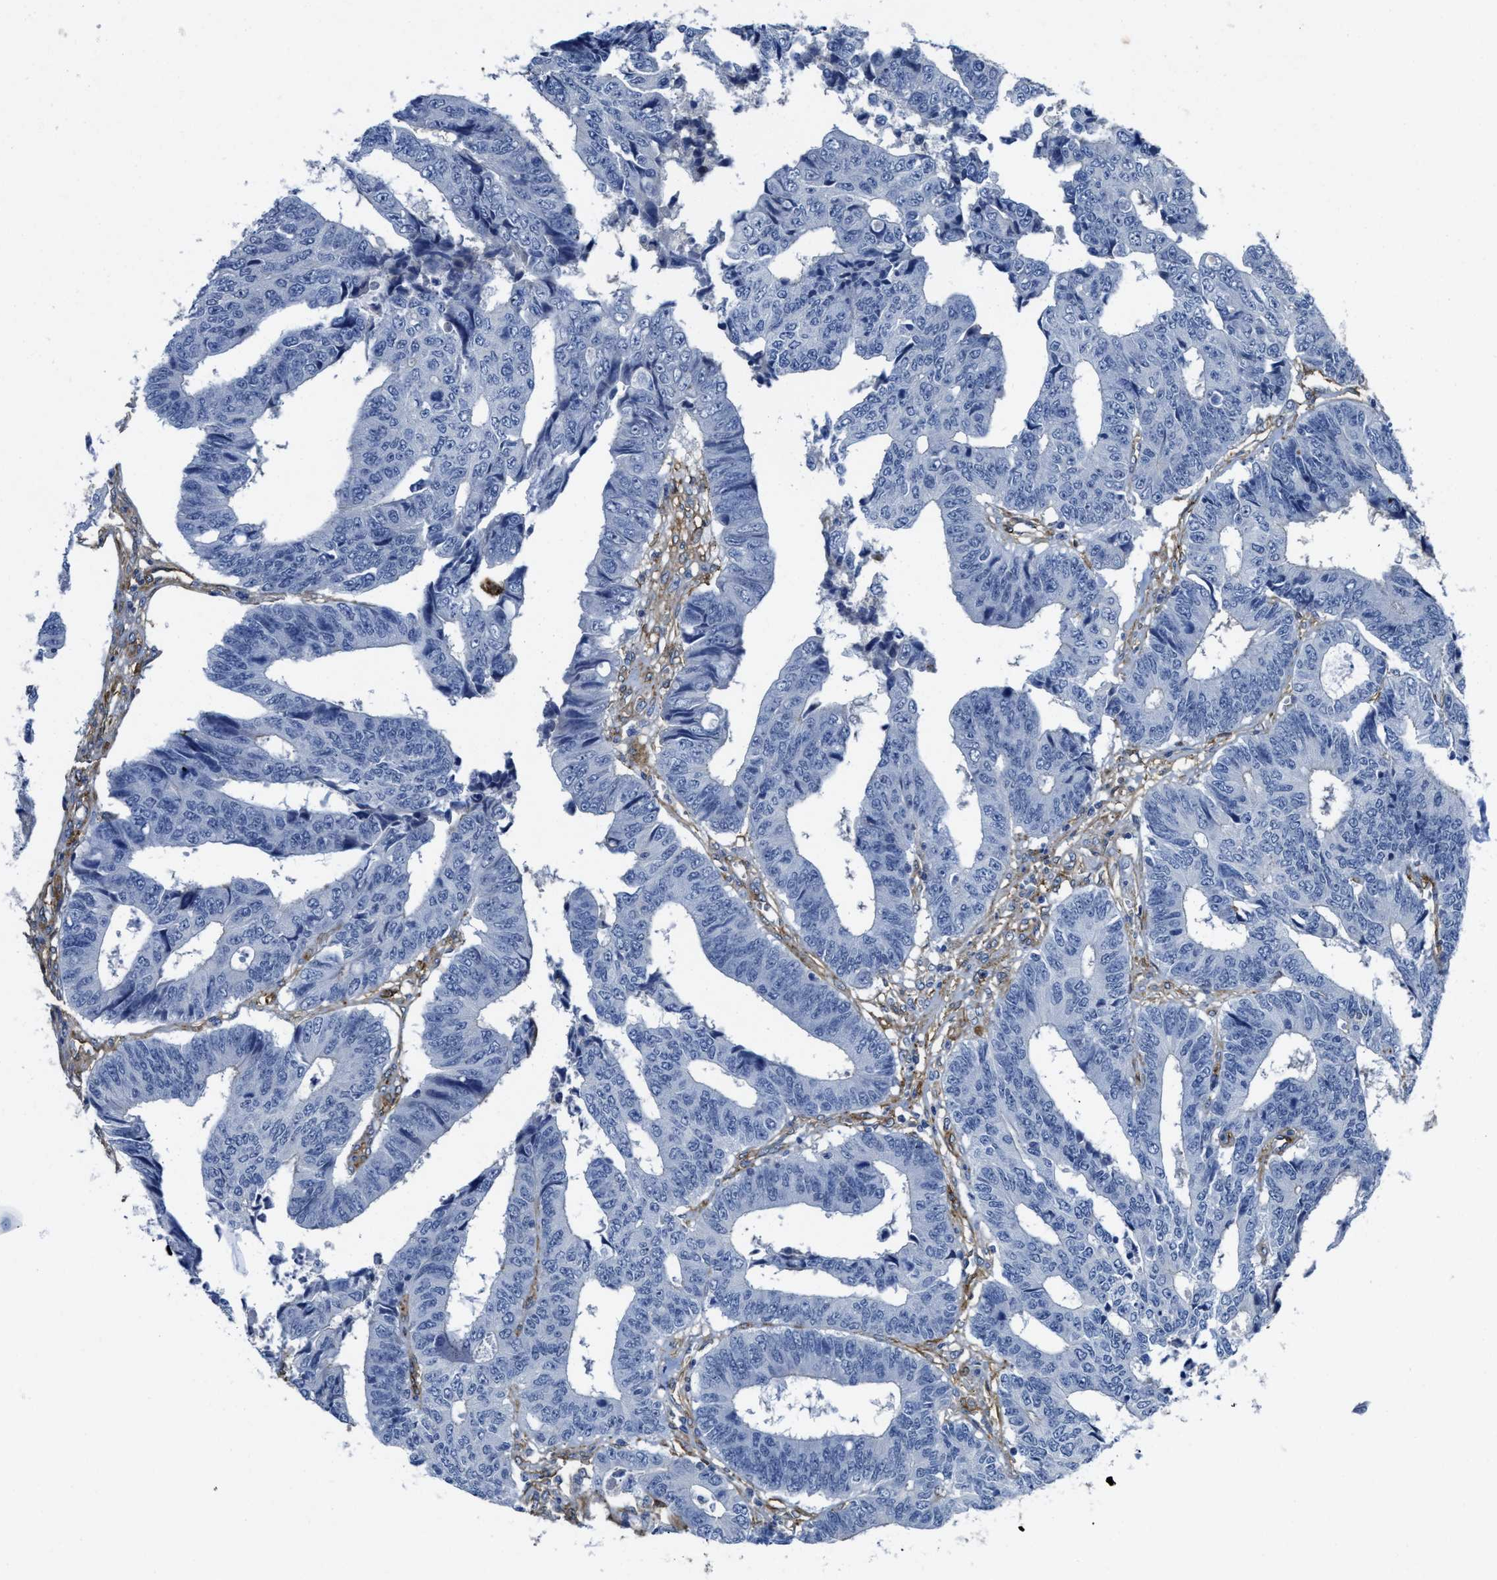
{"staining": {"intensity": "negative", "quantity": "none", "location": "none"}, "tissue": "colorectal cancer", "cell_type": "Tumor cells", "image_type": "cancer", "snomed": [{"axis": "morphology", "description": "Adenocarcinoma, NOS"}, {"axis": "topography", "description": "Rectum"}], "caption": "The micrograph exhibits no staining of tumor cells in colorectal adenocarcinoma.", "gene": "NAB1", "patient": {"sex": "male", "age": 84}}